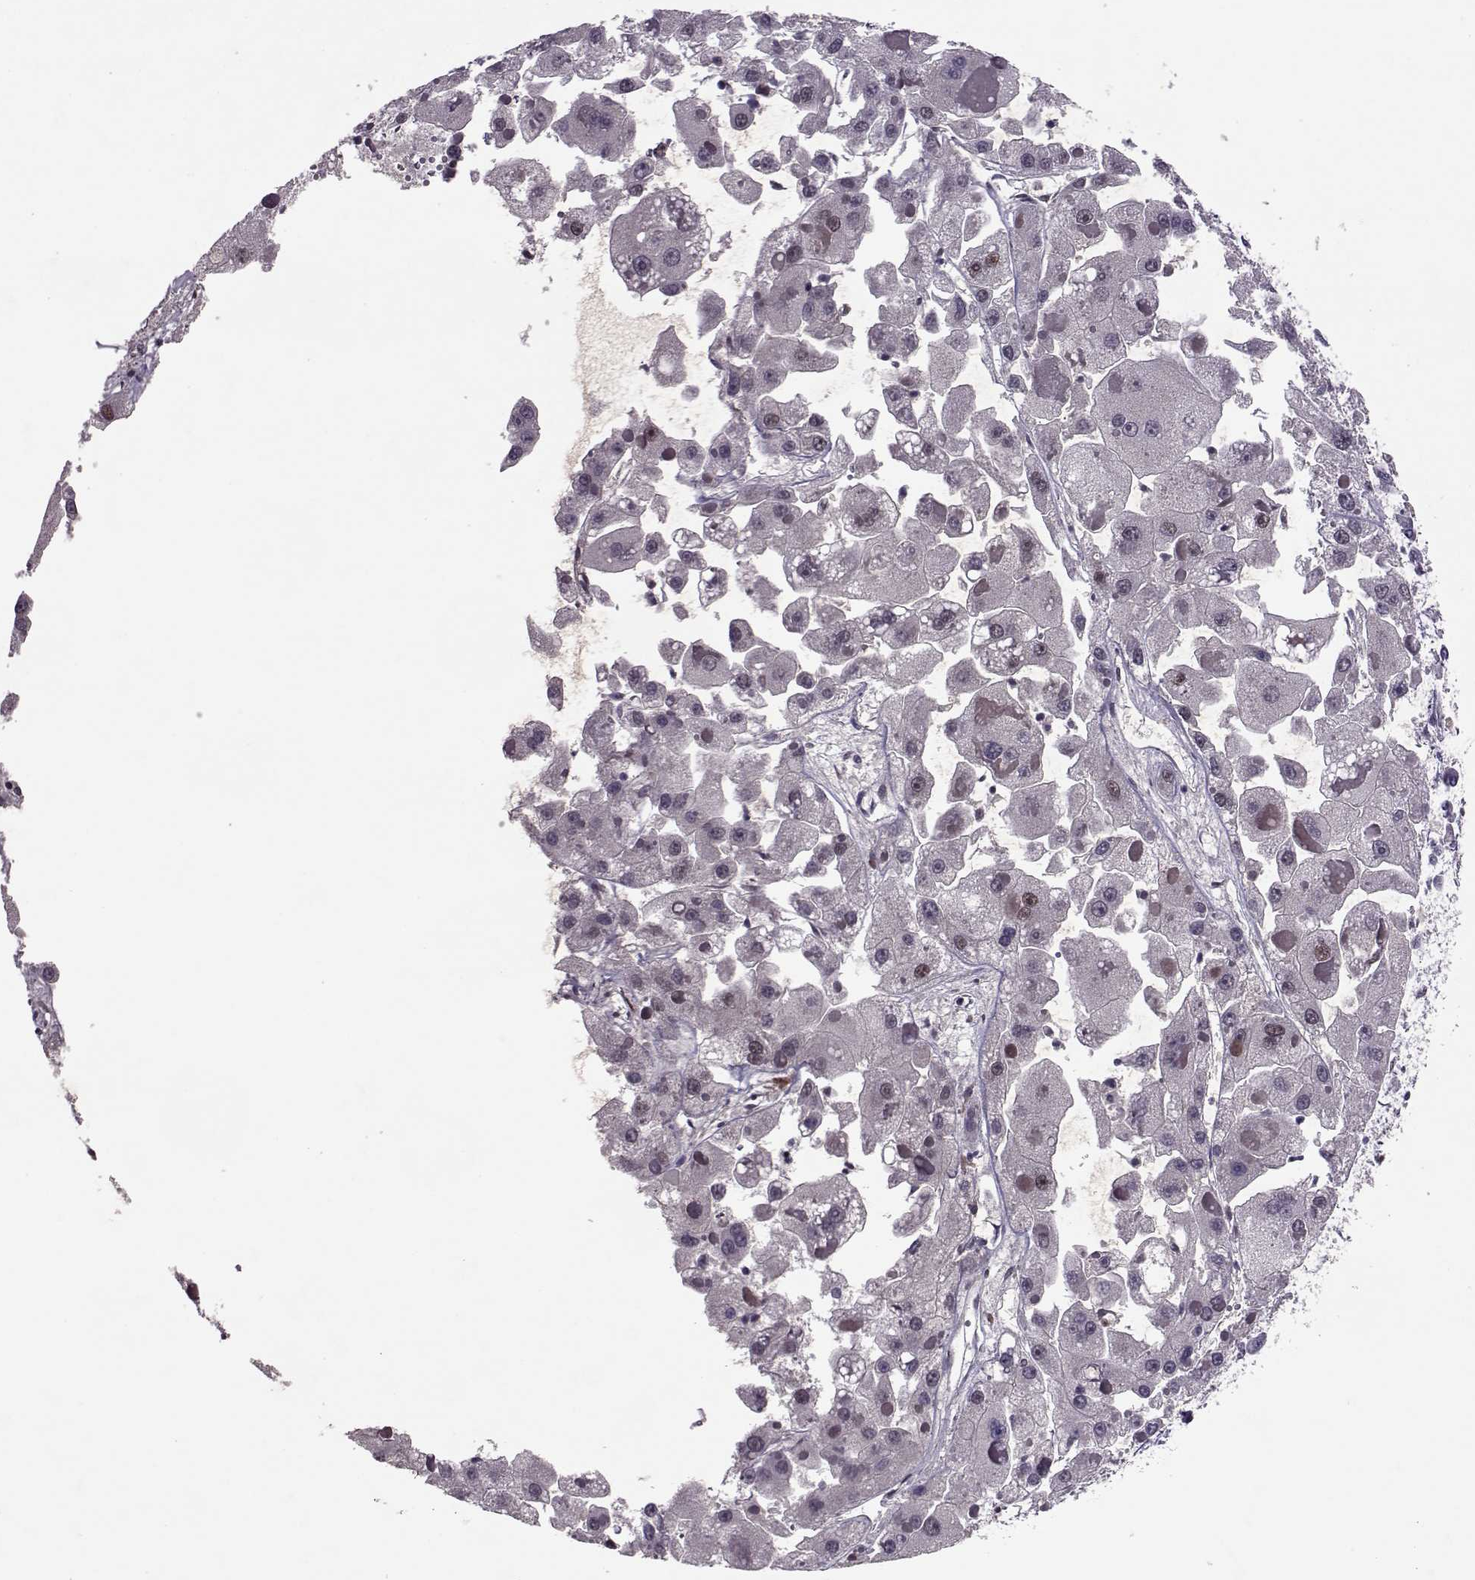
{"staining": {"intensity": "negative", "quantity": "none", "location": "none"}, "tissue": "liver cancer", "cell_type": "Tumor cells", "image_type": "cancer", "snomed": [{"axis": "morphology", "description": "Carcinoma, Hepatocellular, NOS"}, {"axis": "topography", "description": "Liver"}], "caption": "This is a photomicrograph of IHC staining of liver hepatocellular carcinoma, which shows no expression in tumor cells.", "gene": "CDK4", "patient": {"sex": "female", "age": 73}}